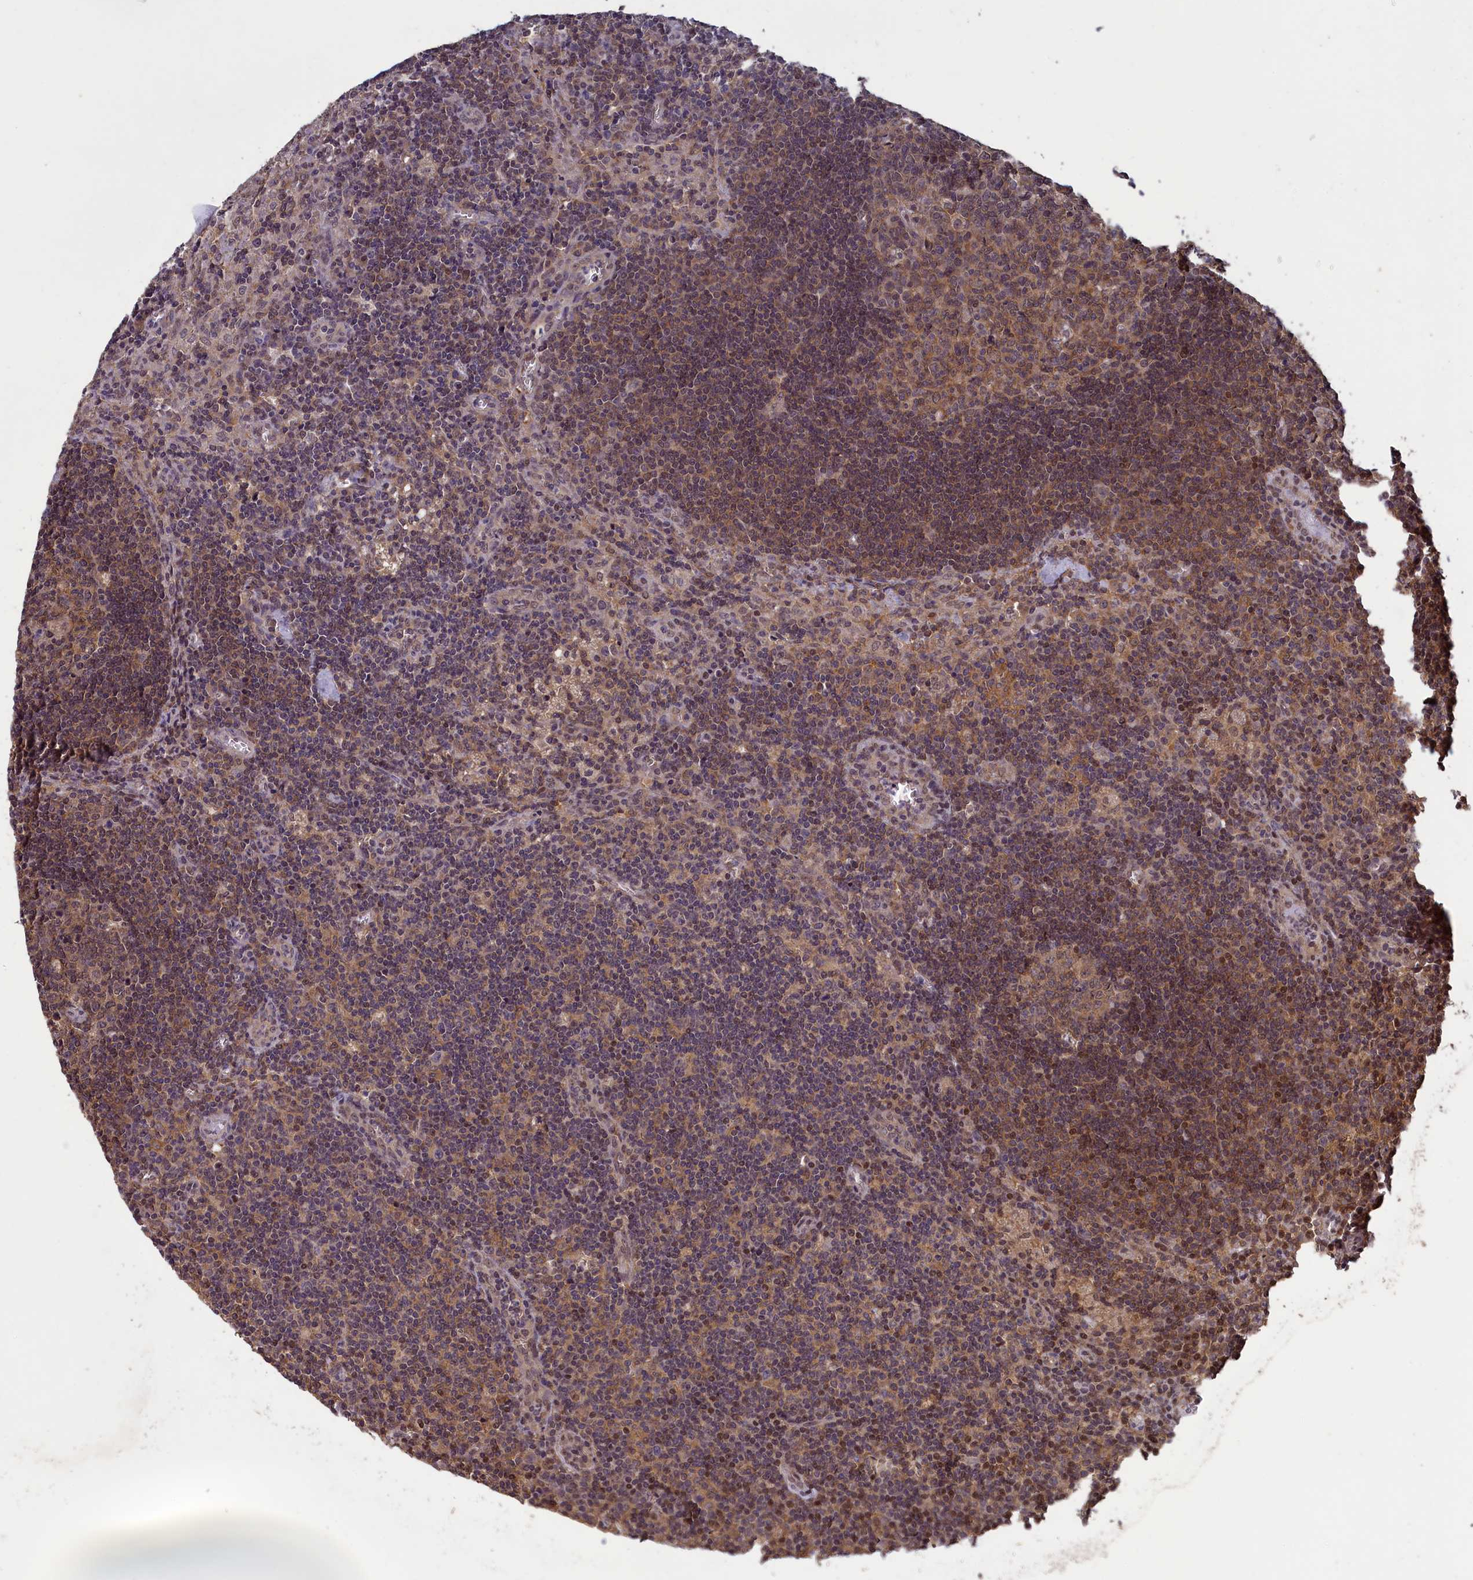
{"staining": {"intensity": "moderate", "quantity": "25%-75%", "location": "cytoplasmic/membranous,nuclear"}, "tissue": "lymph node", "cell_type": "Germinal center cells", "image_type": "normal", "snomed": [{"axis": "morphology", "description": "Normal tissue, NOS"}, {"axis": "topography", "description": "Lymph node"}], "caption": "The image shows a brown stain indicating the presence of a protein in the cytoplasmic/membranous,nuclear of germinal center cells in lymph node. The protein of interest is stained brown, and the nuclei are stained in blue (DAB (3,3'-diaminobenzidine) IHC with brightfield microscopy, high magnification).", "gene": "NUBP1", "patient": {"sex": "male", "age": 58}}